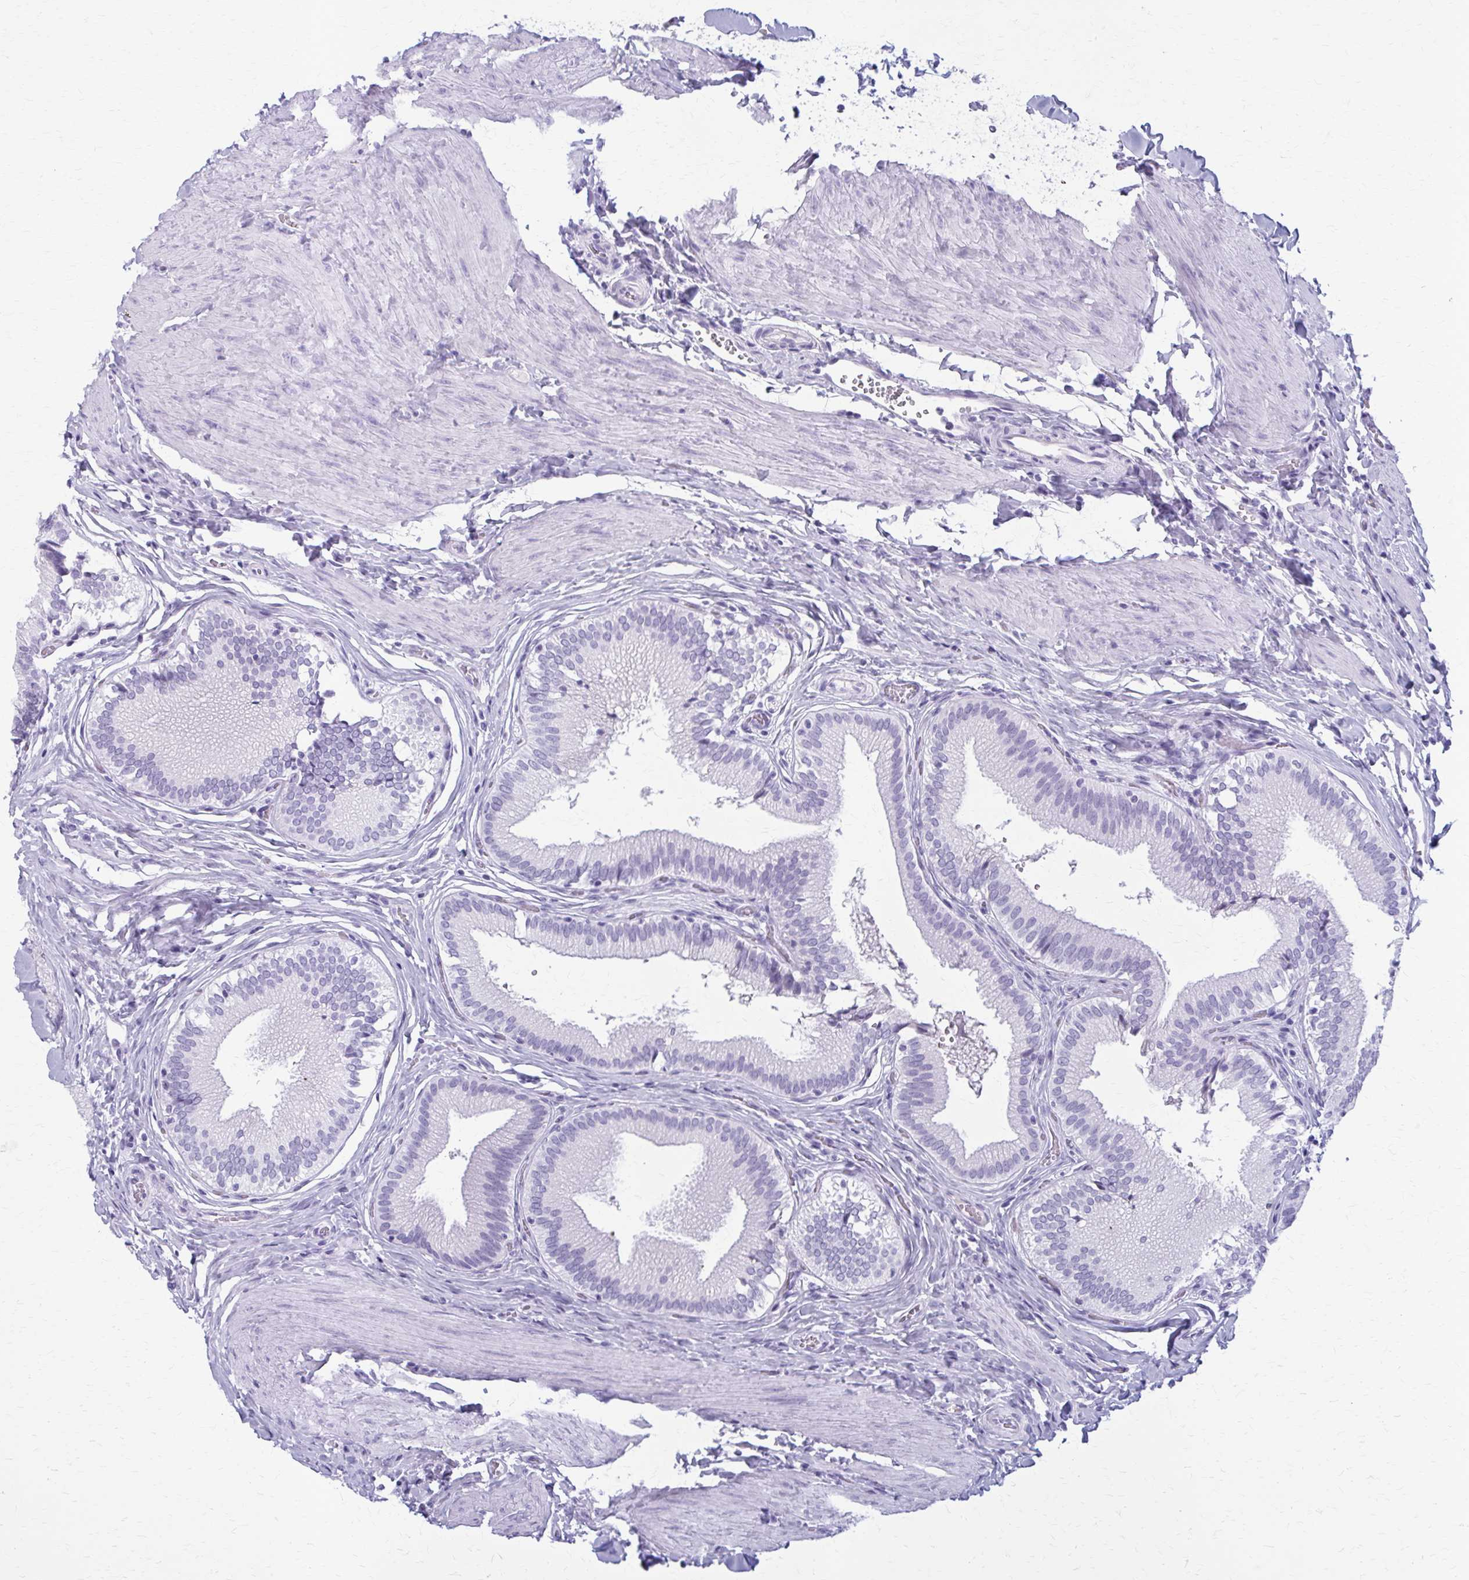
{"staining": {"intensity": "negative", "quantity": "none", "location": "none"}, "tissue": "gallbladder", "cell_type": "Glandular cells", "image_type": "normal", "snomed": [{"axis": "morphology", "description": "Normal tissue, NOS"}, {"axis": "topography", "description": "Gallbladder"}, {"axis": "topography", "description": "Peripheral nerve tissue"}], "caption": "The image exhibits no staining of glandular cells in benign gallbladder. Nuclei are stained in blue.", "gene": "ZDHHC7", "patient": {"sex": "male", "age": 17}}